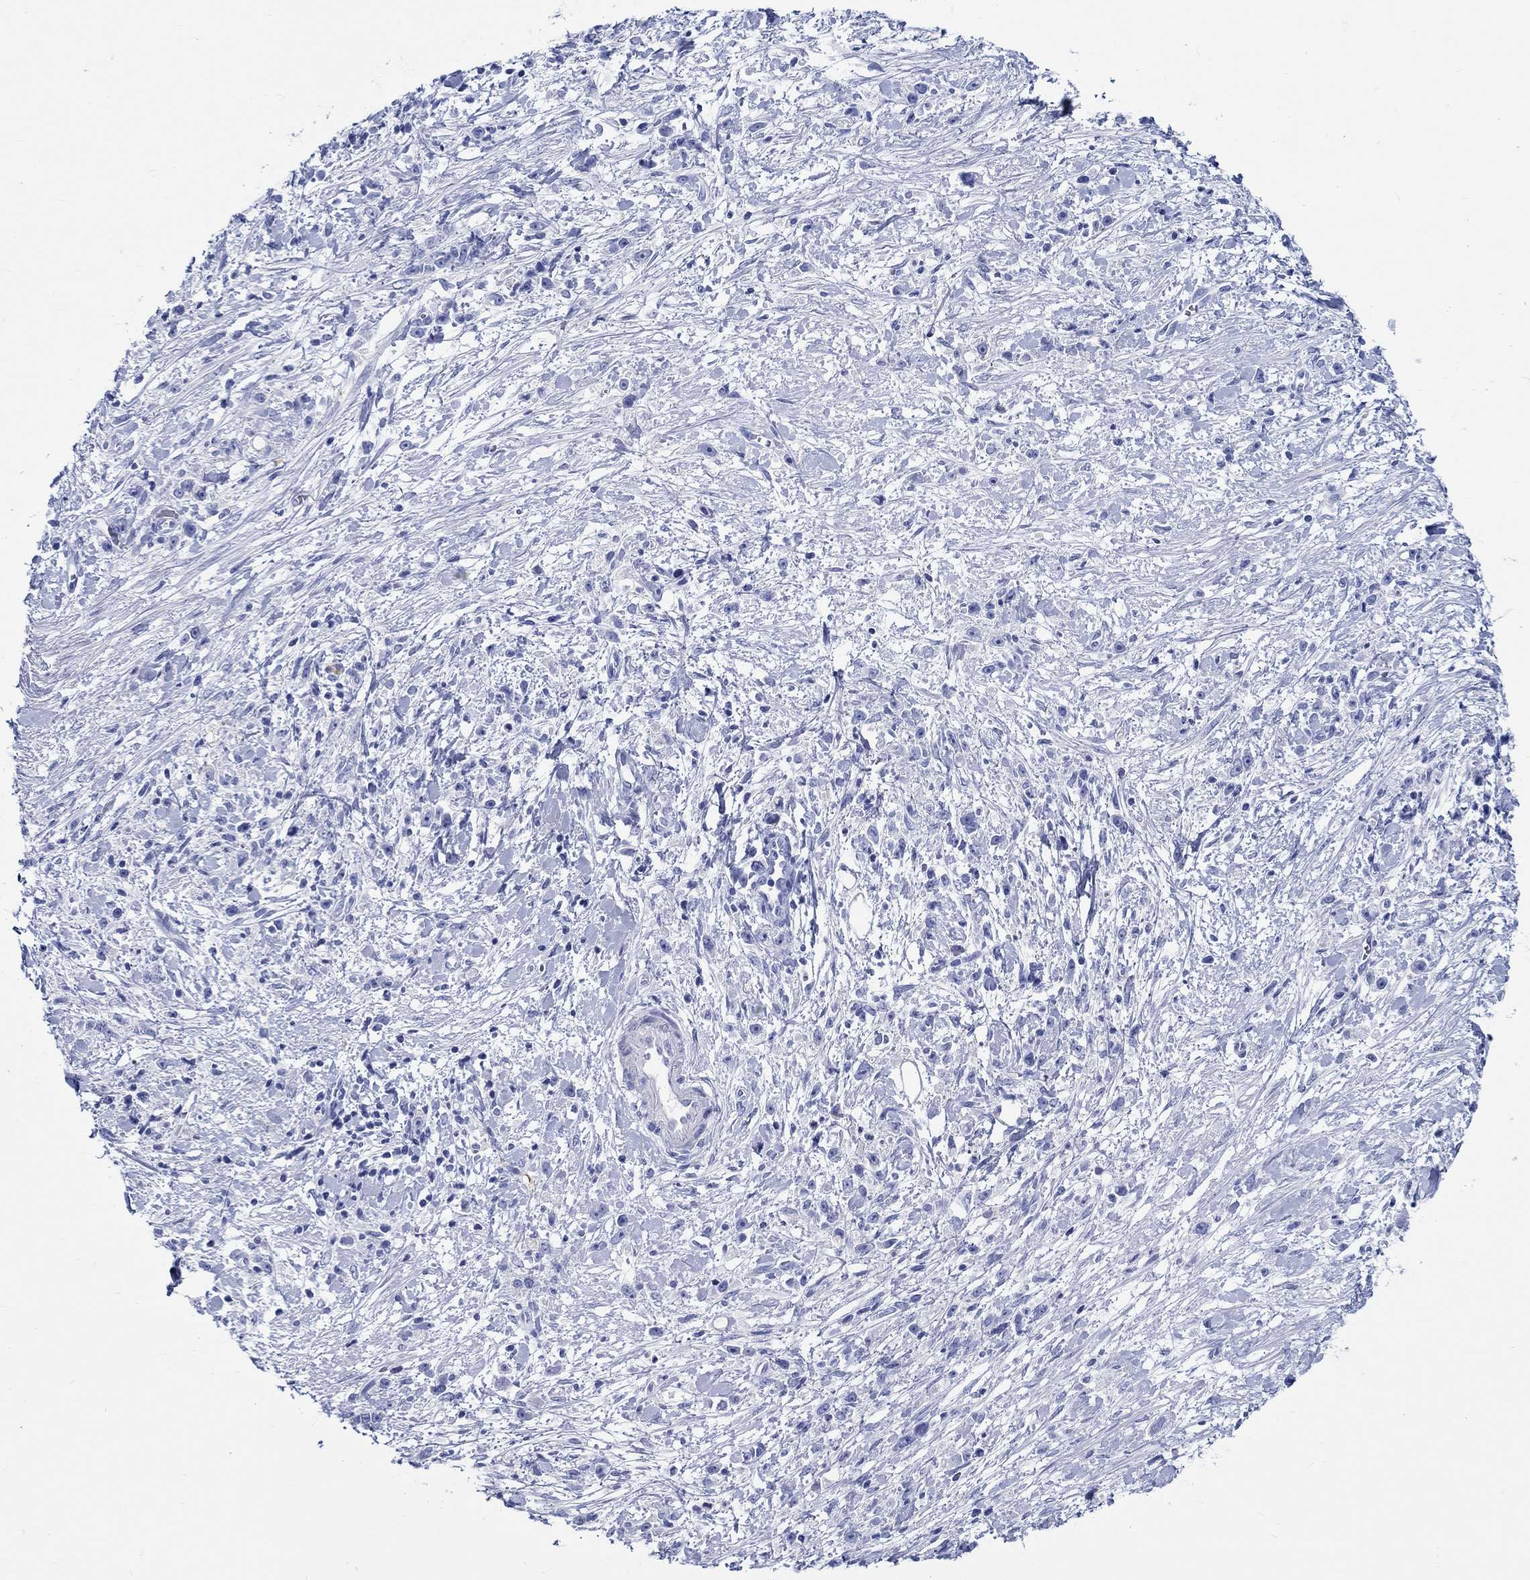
{"staining": {"intensity": "negative", "quantity": "none", "location": "none"}, "tissue": "stomach cancer", "cell_type": "Tumor cells", "image_type": "cancer", "snomed": [{"axis": "morphology", "description": "Adenocarcinoma, NOS"}, {"axis": "topography", "description": "Stomach"}], "caption": "High power microscopy photomicrograph of an IHC histopathology image of adenocarcinoma (stomach), revealing no significant positivity in tumor cells.", "gene": "FBXO2", "patient": {"sex": "female", "age": 59}}